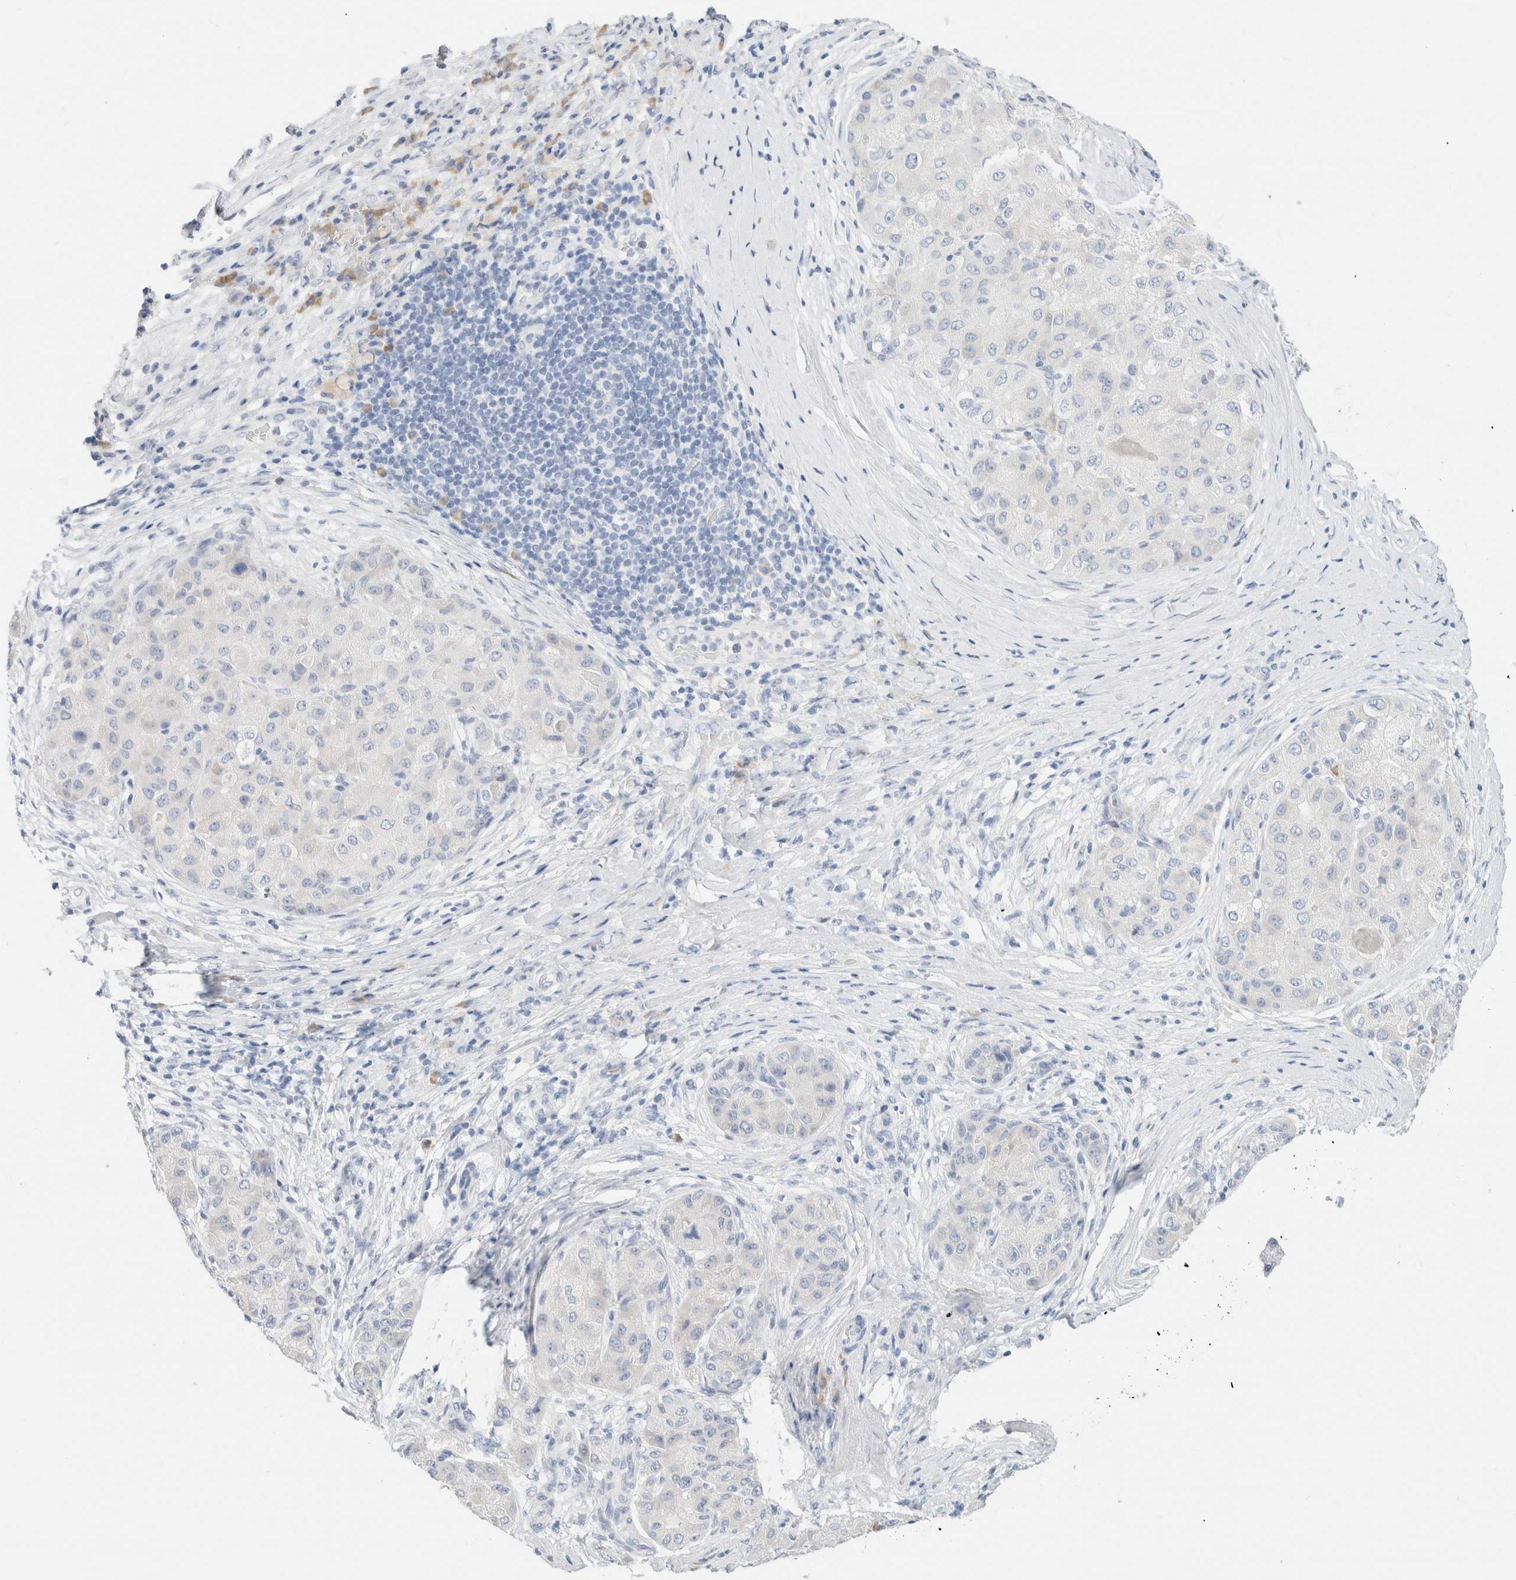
{"staining": {"intensity": "negative", "quantity": "none", "location": "none"}, "tissue": "liver cancer", "cell_type": "Tumor cells", "image_type": "cancer", "snomed": [{"axis": "morphology", "description": "Carcinoma, Hepatocellular, NOS"}, {"axis": "topography", "description": "Liver"}], "caption": "The IHC histopathology image has no significant staining in tumor cells of liver hepatocellular carcinoma tissue. Nuclei are stained in blue.", "gene": "GADD45G", "patient": {"sex": "male", "age": 80}}